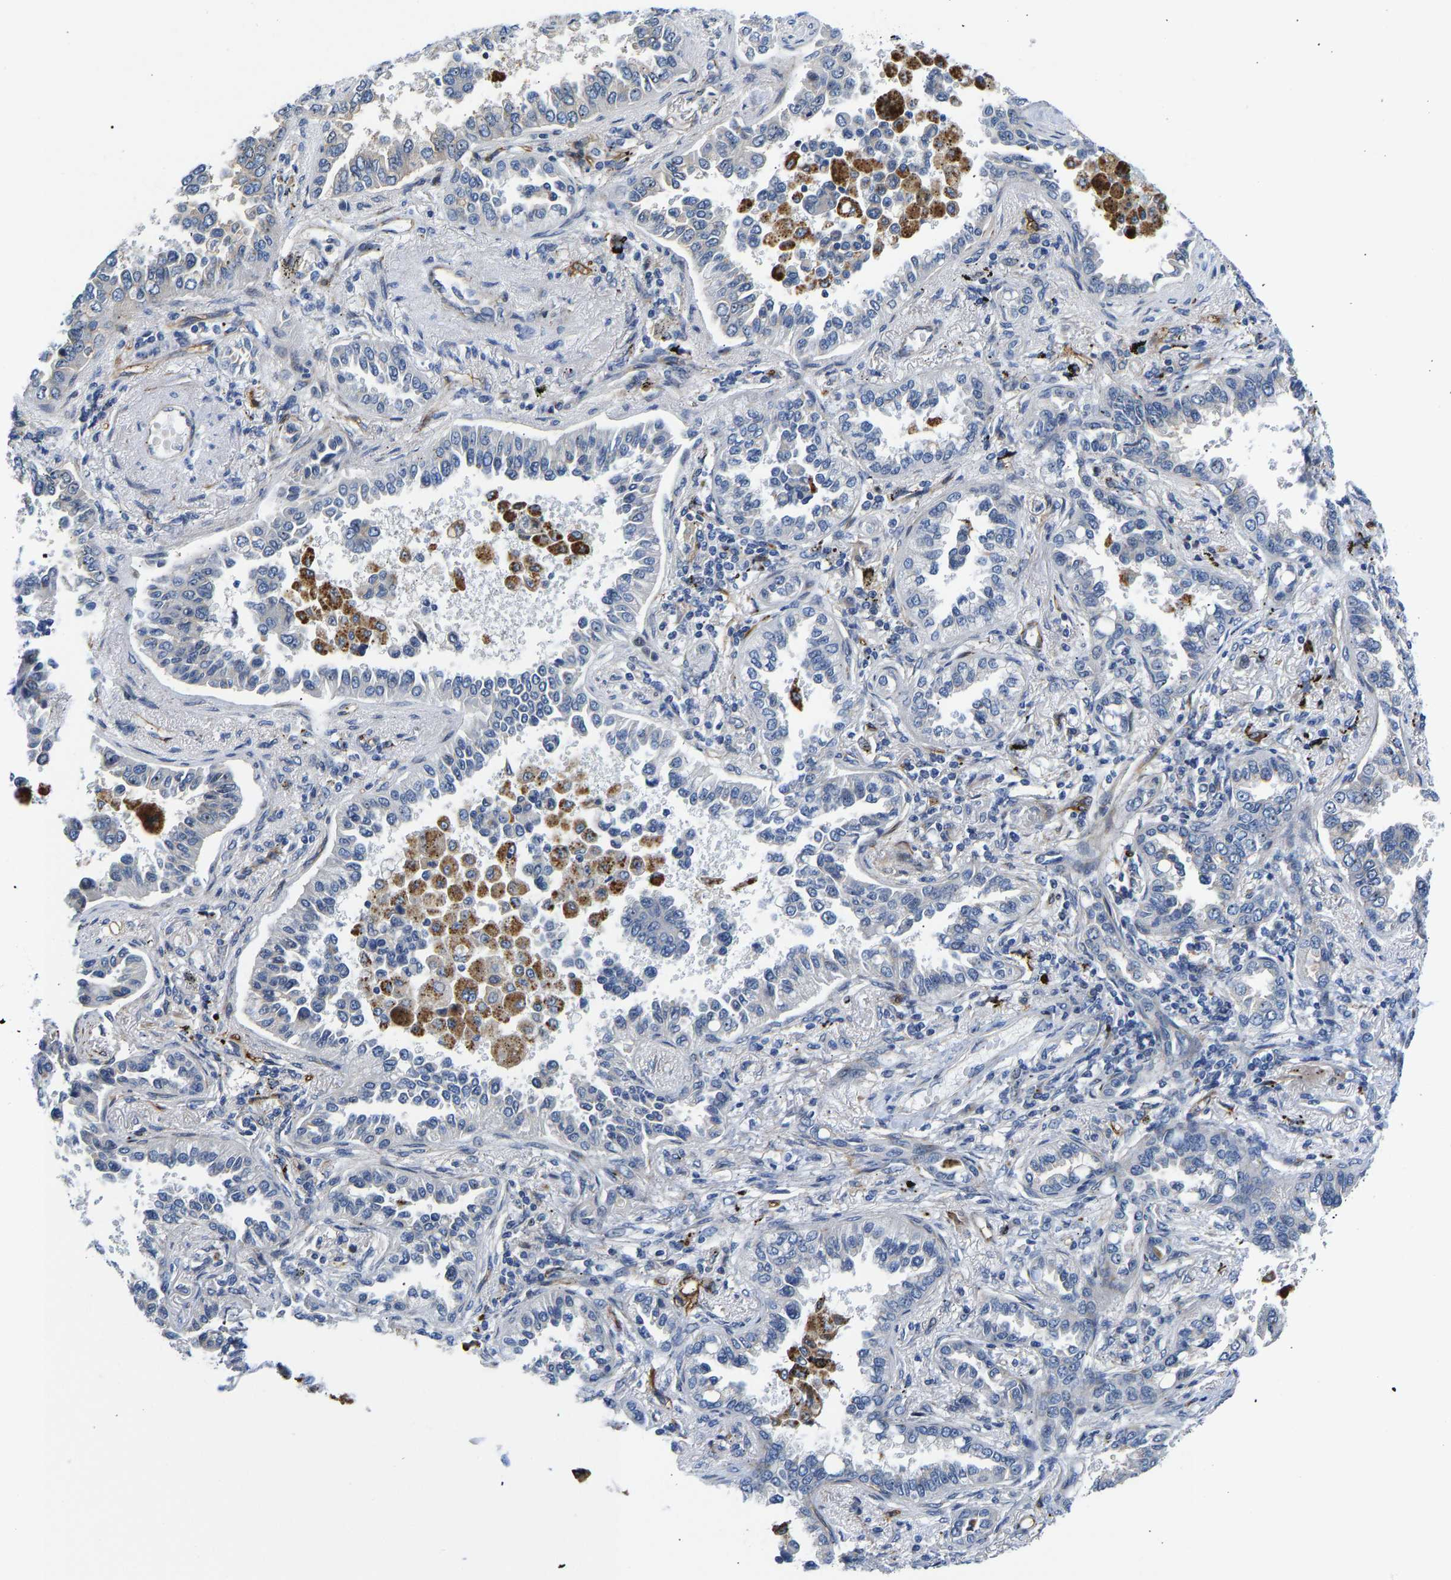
{"staining": {"intensity": "negative", "quantity": "none", "location": "none"}, "tissue": "lung cancer", "cell_type": "Tumor cells", "image_type": "cancer", "snomed": [{"axis": "morphology", "description": "Normal tissue, NOS"}, {"axis": "morphology", "description": "Adenocarcinoma, NOS"}, {"axis": "topography", "description": "Lung"}], "caption": "DAB immunohistochemical staining of human lung cancer (adenocarcinoma) reveals no significant expression in tumor cells.", "gene": "RESF1", "patient": {"sex": "male", "age": 59}}